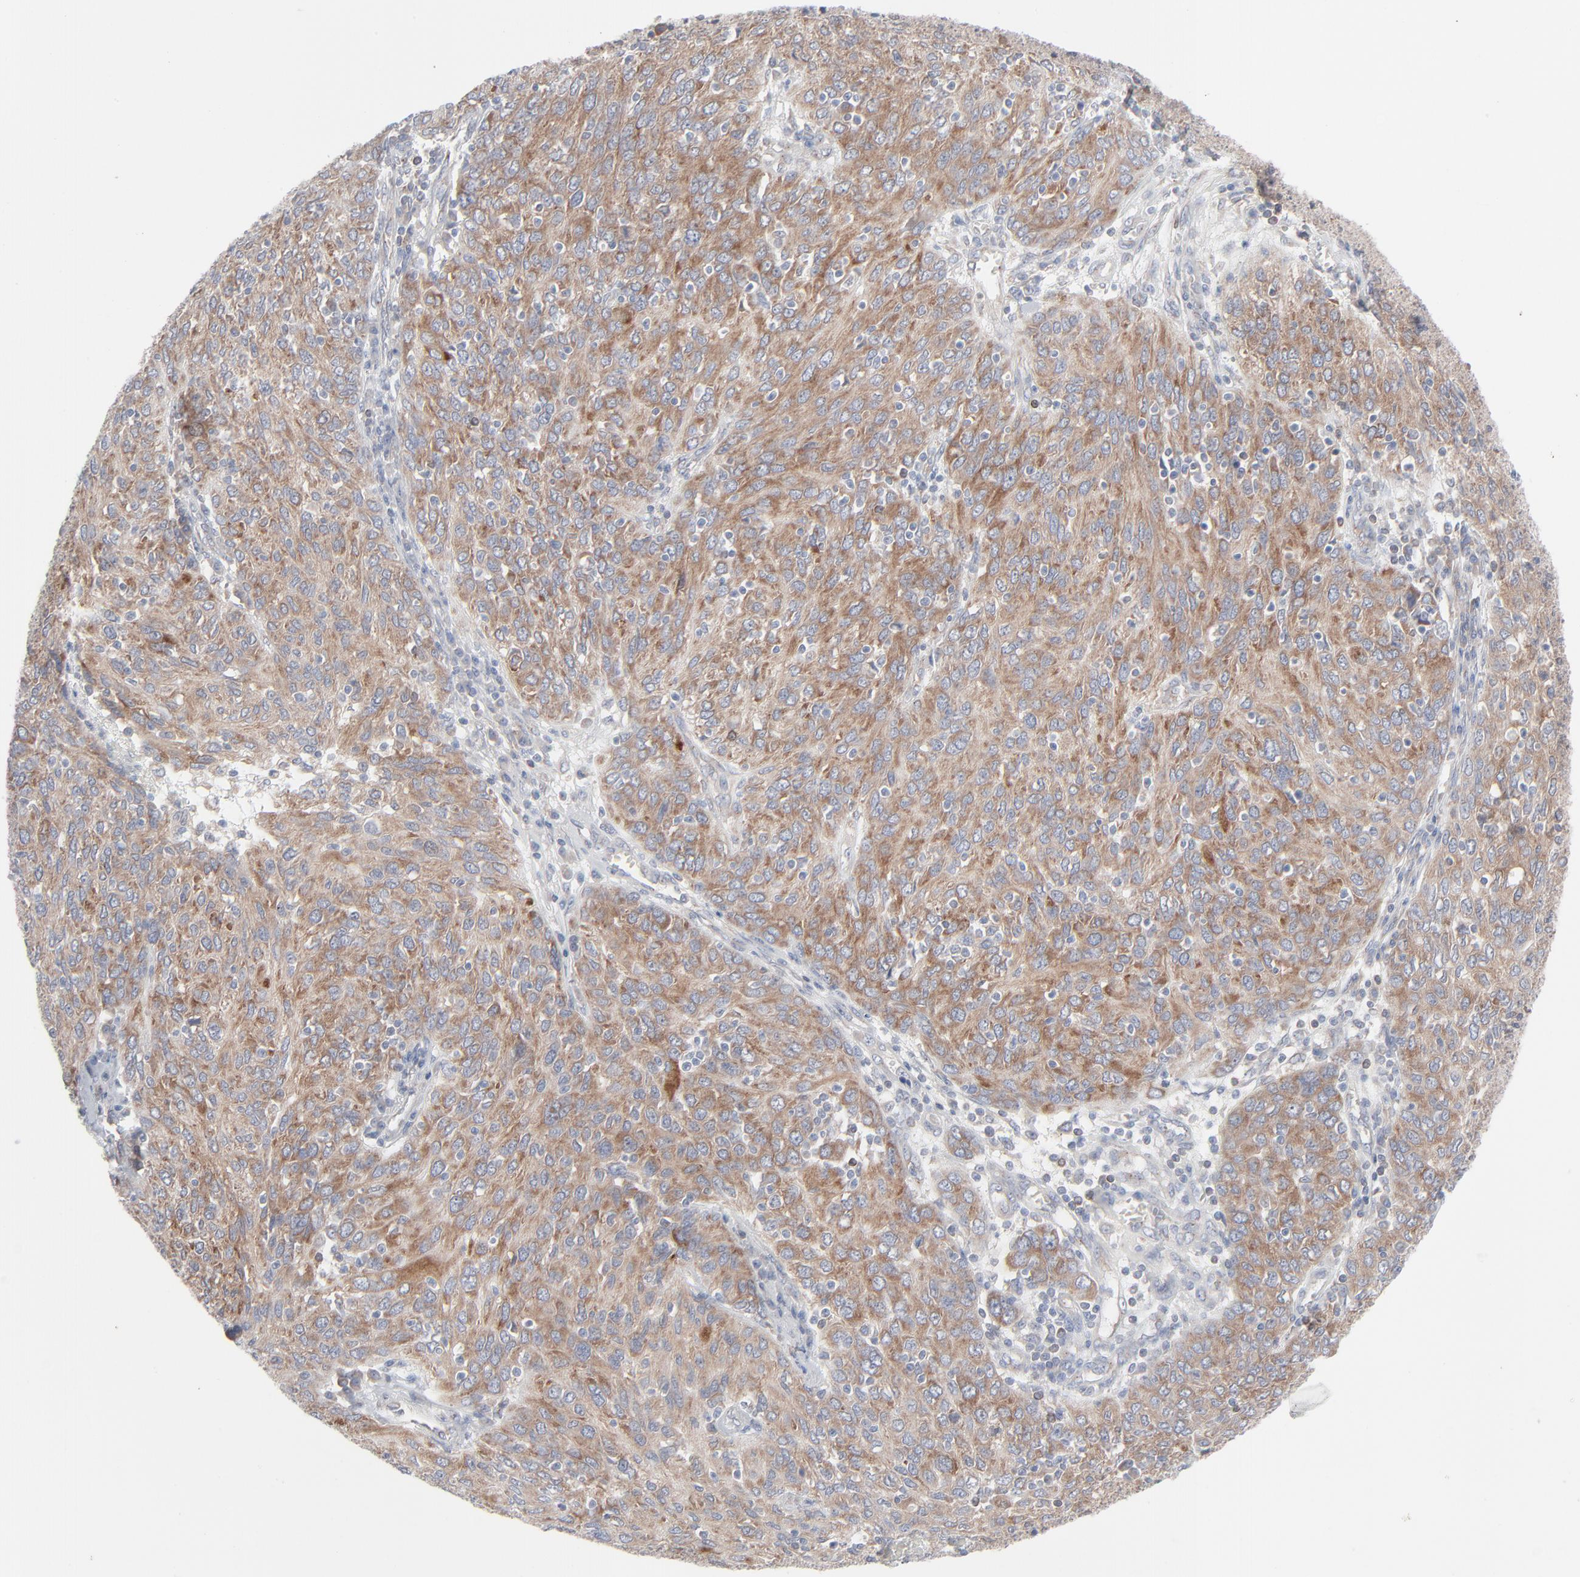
{"staining": {"intensity": "weak", "quantity": ">75%", "location": "cytoplasmic/membranous"}, "tissue": "ovarian cancer", "cell_type": "Tumor cells", "image_type": "cancer", "snomed": [{"axis": "morphology", "description": "Carcinoma, endometroid"}, {"axis": "topography", "description": "Ovary"}], "caption": "Protein staining shows weak cytoplasmic/membranous positivity in approximately >75% of tumor cells in ovarian cancer (endometroid carcinoma).", "gene": "KDSR", "patient": {"sex": "female", "age": 50}}